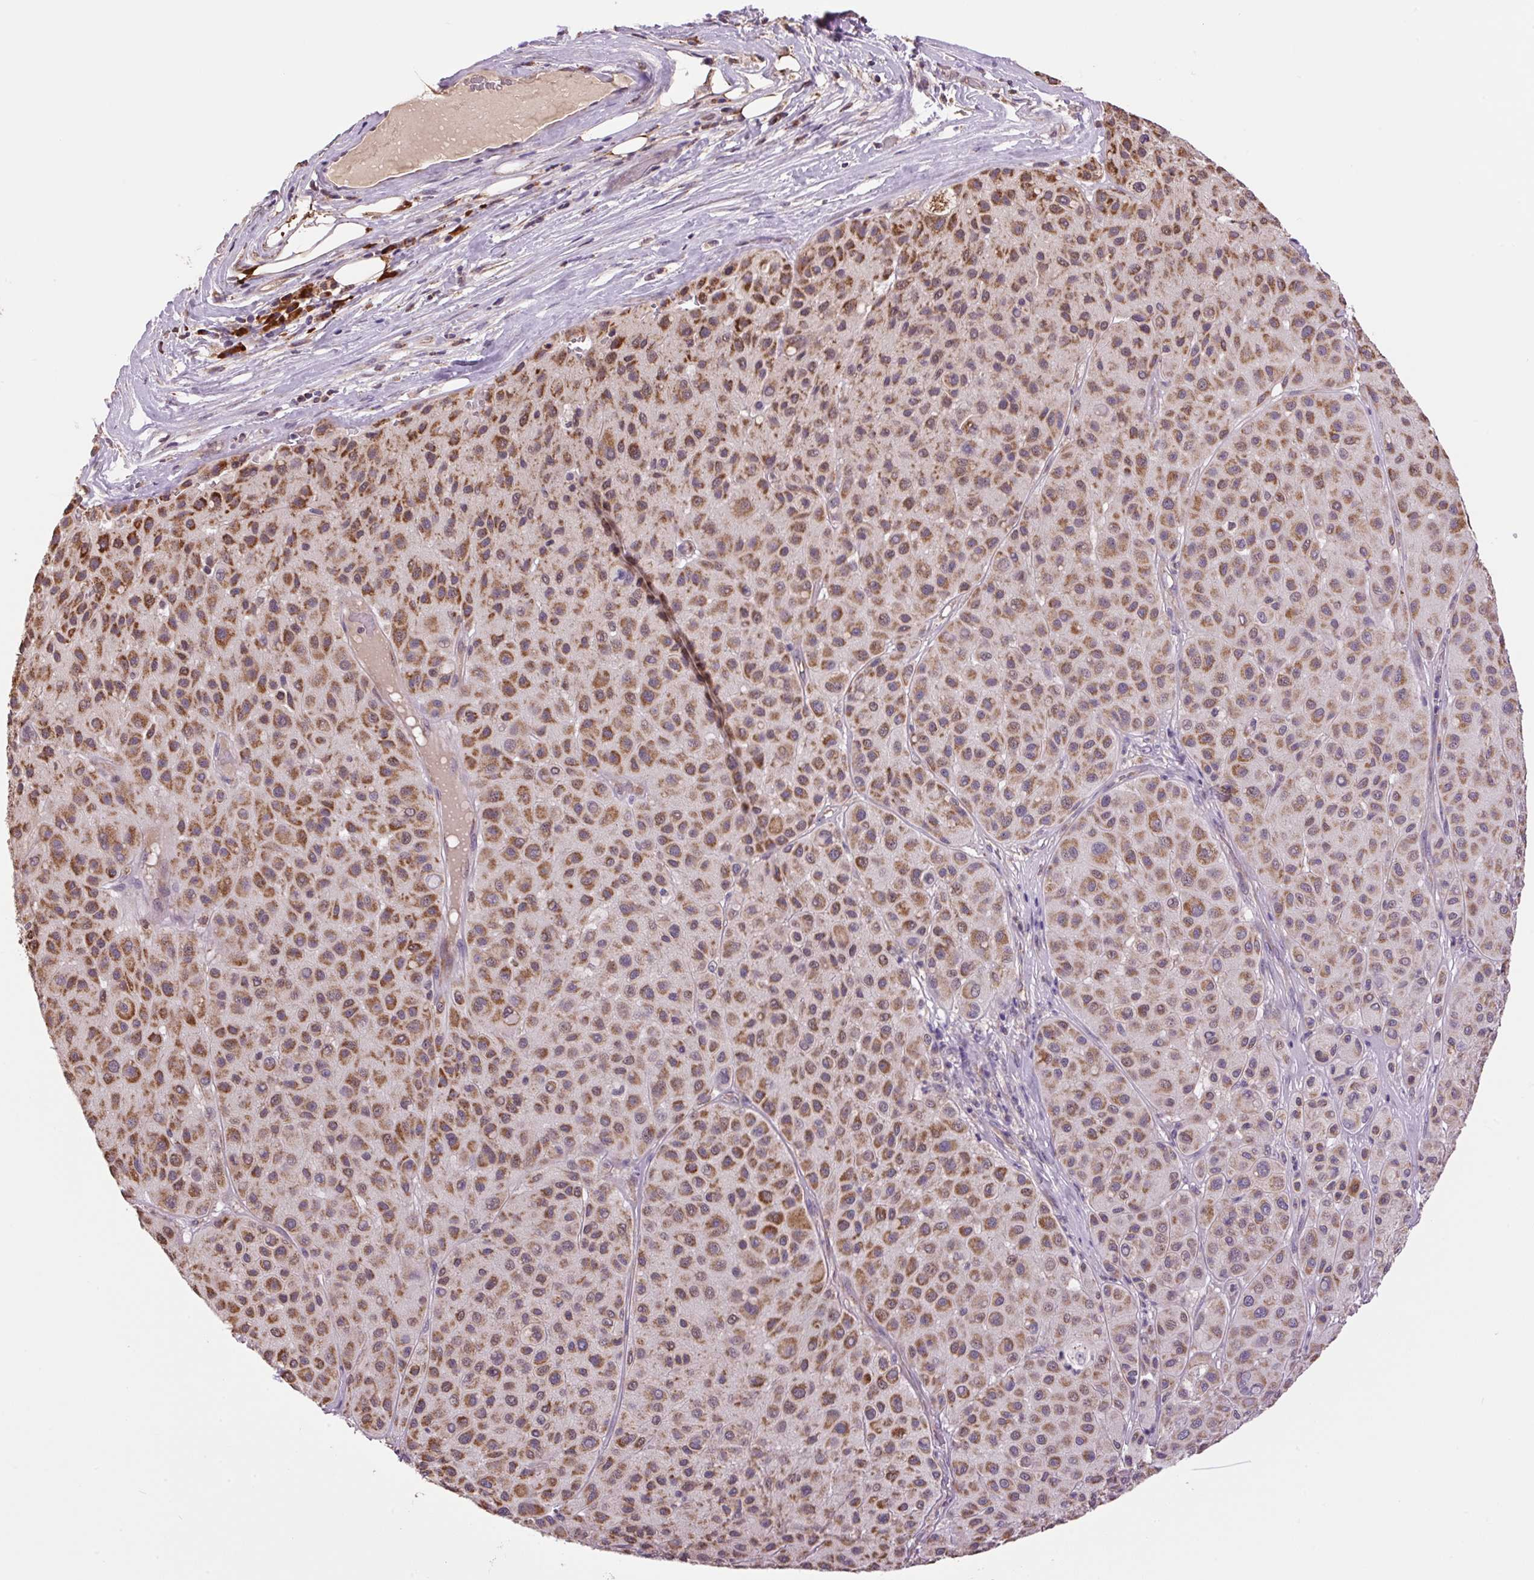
{"staining": {"intensity": "moderate", "quantity": ">75%", "location": "cytoplasmic/membranous,nuclear"}, "tissue": "melanoma", "cell_type": "Tumor cells", "image_type": "cancer", "snomed": [{"axis": "morphology", "description": "Malignant melanoma, Metastatic site"}, {"axis": "topography", "description": "Smooth muscle"}], "caption": "DAB (3,3'-diaminobenzidine) immunohistochemical staining of melanoma reveals moderate cytoplasmic/membranous and nuclear protein expression in approximately >75% of tumor cells.", "gene": "SGF29", "patient": {"sex": "male", "age": 41}}